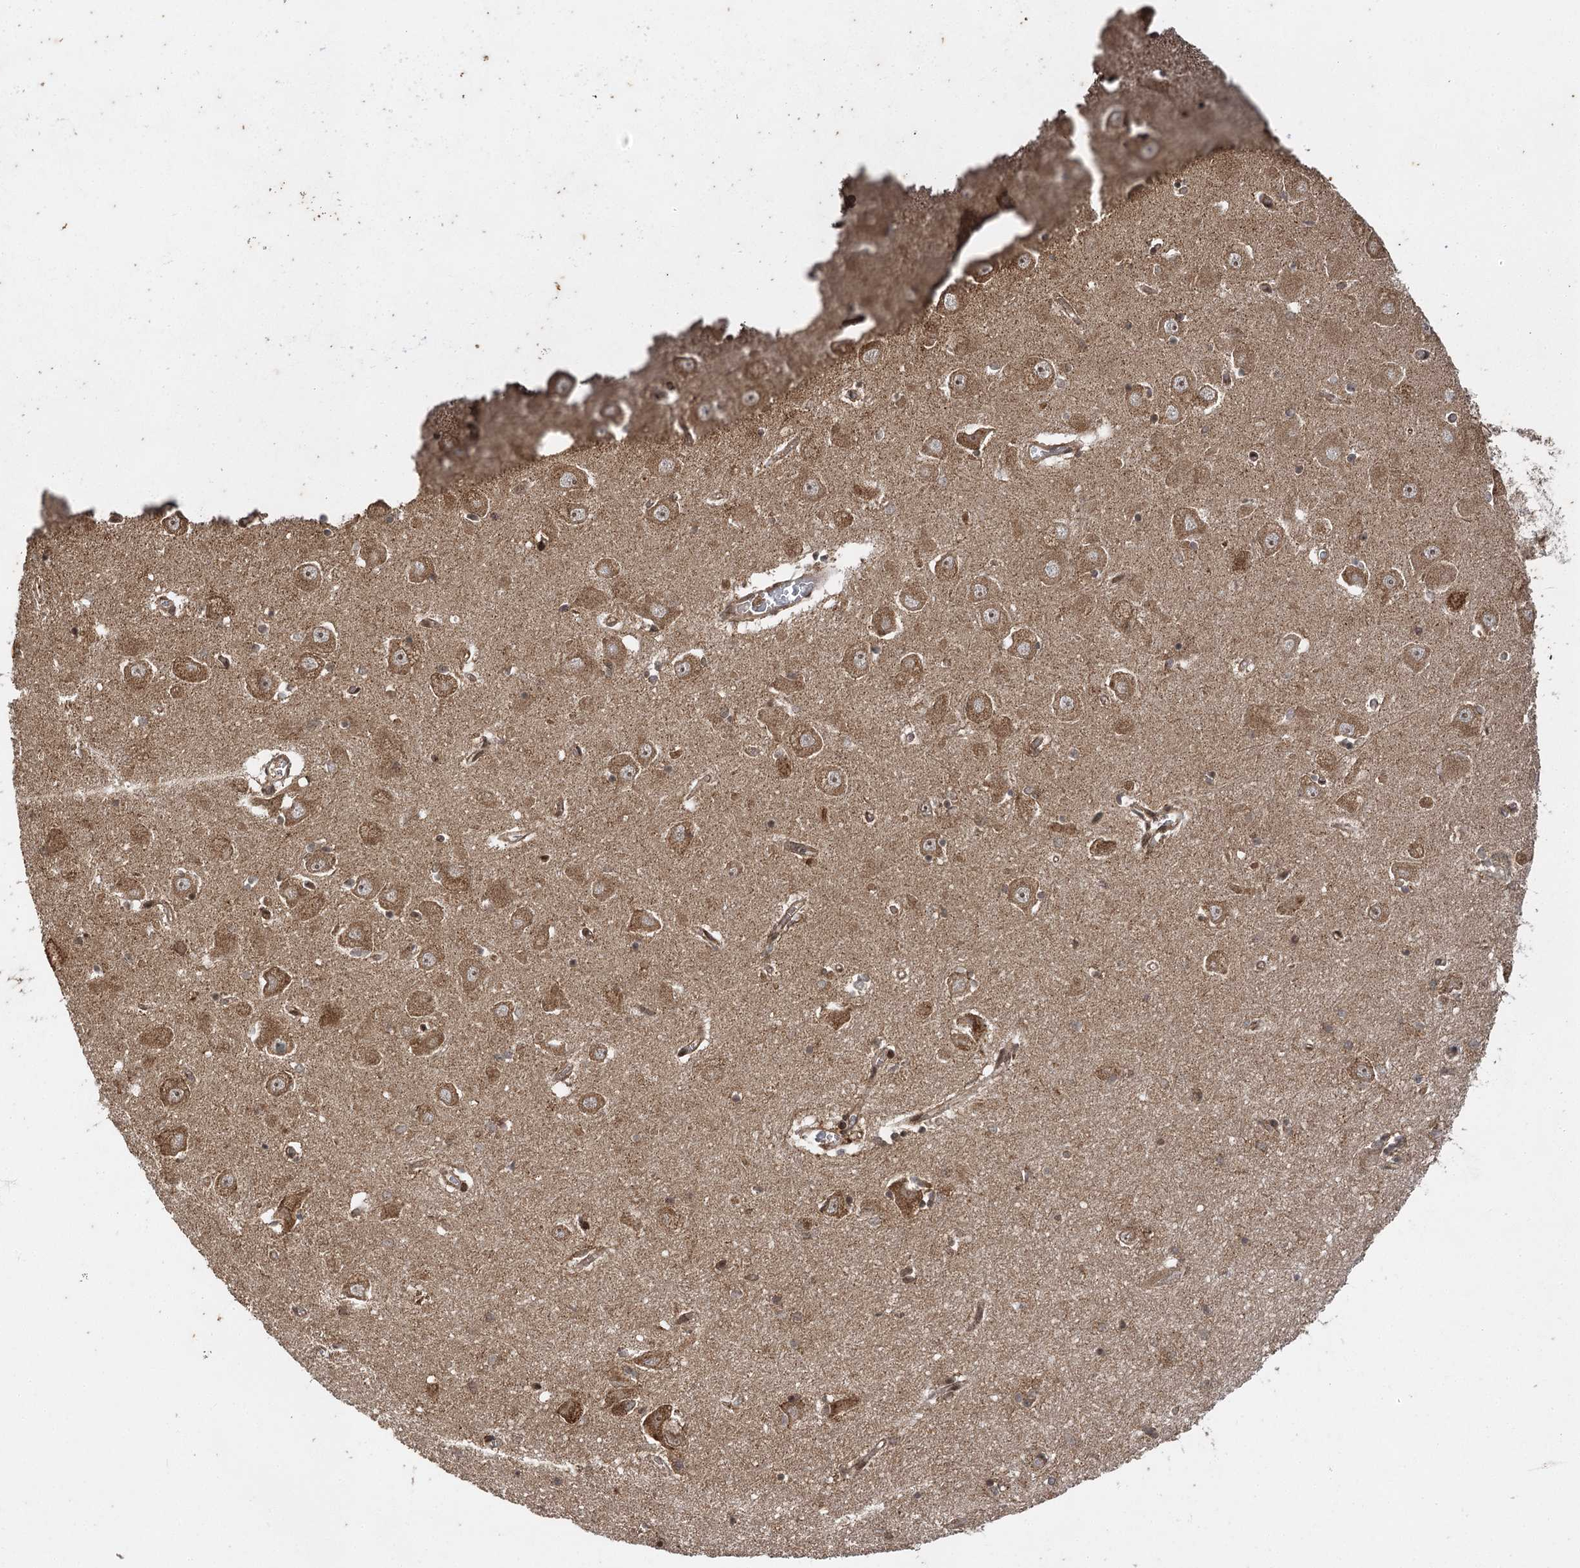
{"staining": {"intensity": "moderate", "quantity": "<25%", "location": "nuclear"}, "tissue": "hippocampus", "cell_type": "Glial cells", "image_type": "normal", "snomed": [{"axis": "morphology", "description": "Normal tissue, NOS"}, {"axis": "topography", "description": "Hippocampus"}], "caption": "Unremarkable hippocampus demonstrates moderate nuclear positivity in about <25% of glial cells.", "gene": "IL11RA", "patient": {"sex": "male", "age": 70}}